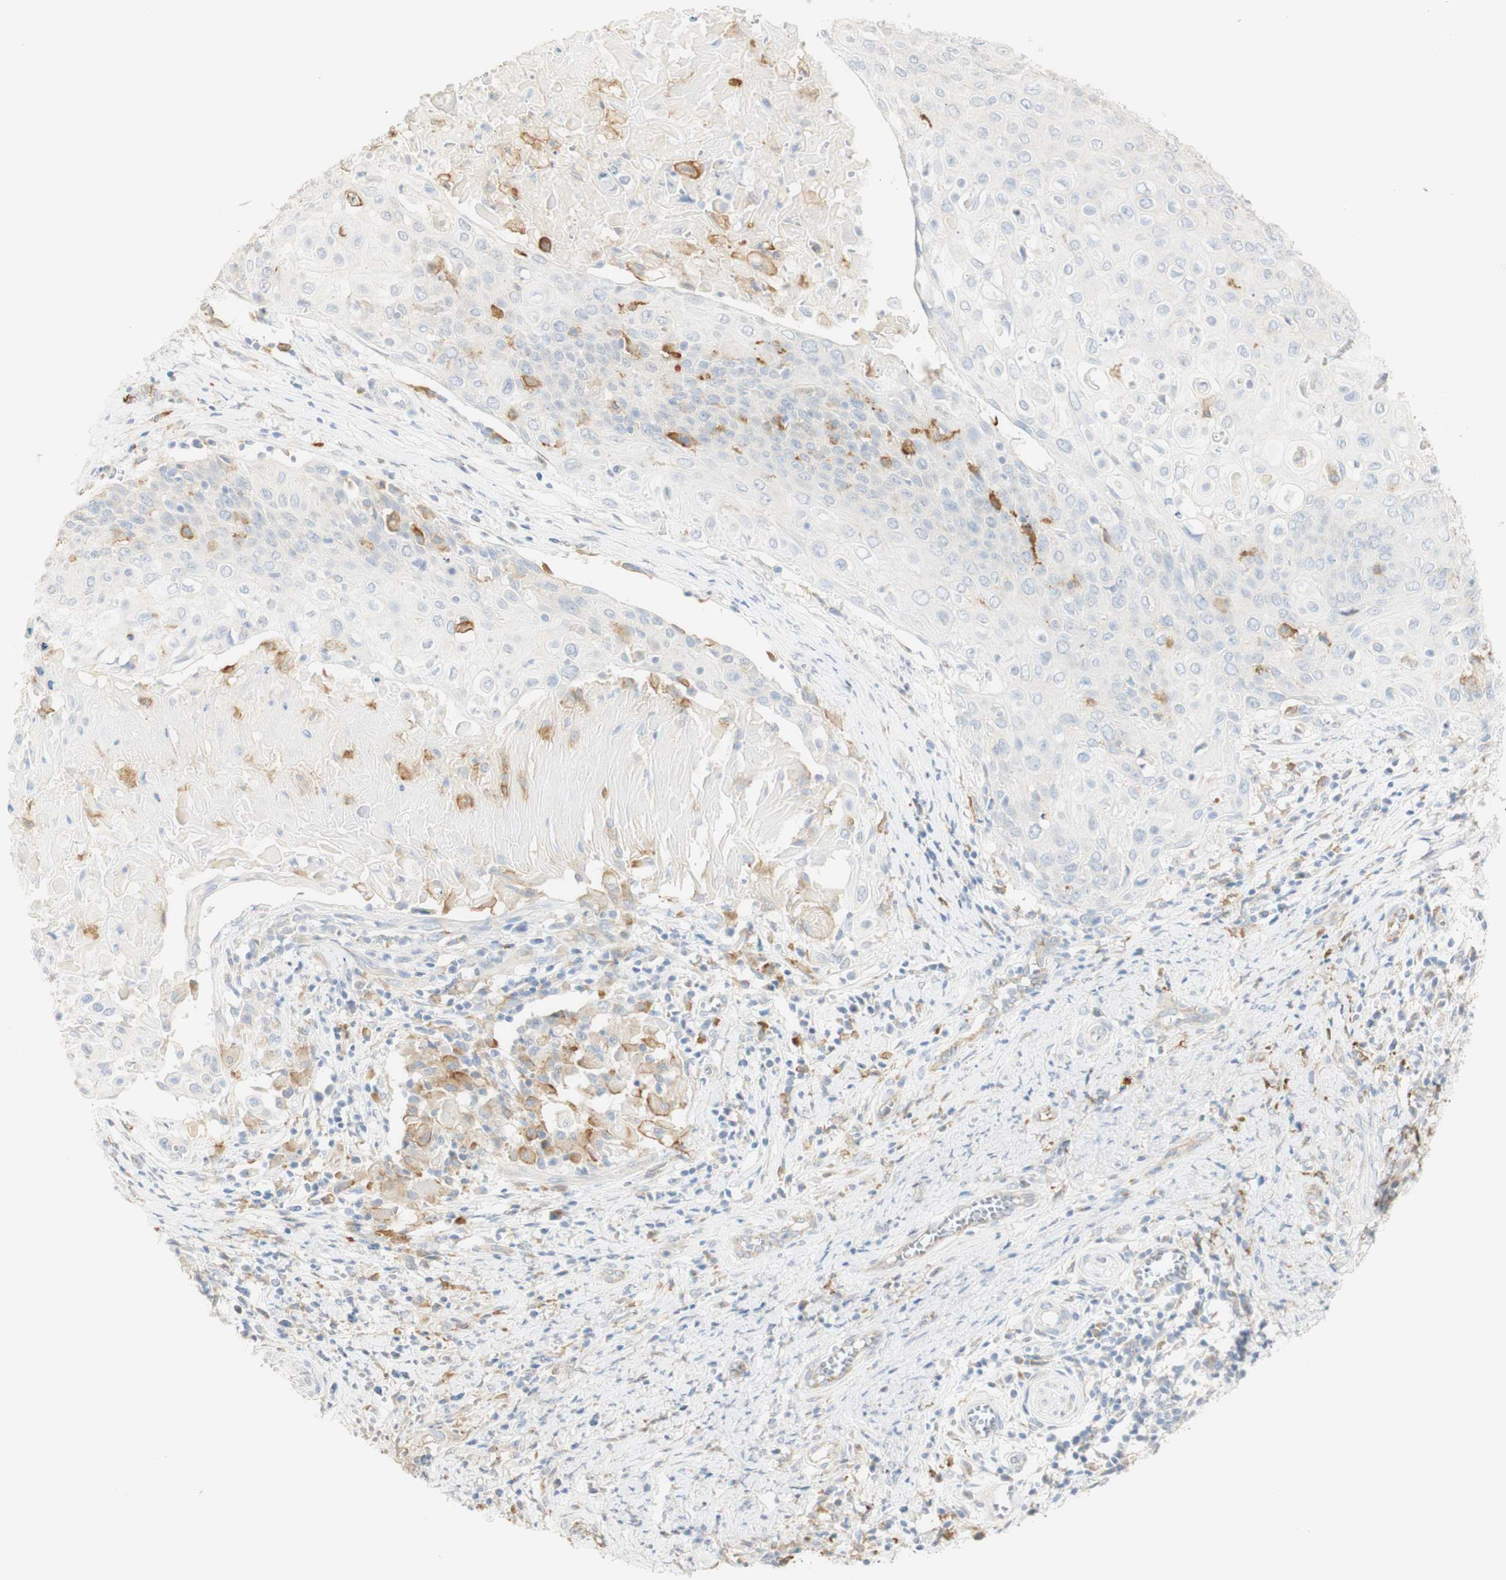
{"staining": {"intensity": "negative", "quantity": "none", "location": "none"}, "tissue": "cervical cancer", "cell_type": "Tumor cells", "image_type": "cancer", "snomed": [{"axis": "morphology", "description": "Squamous cell carcinoma, NOS"}, {"axis": "topography", "description": "Cervix"}], "caption": "Immunohistochemistry (IHC) image of neoplastic tissue: cervical squamous cell carcinoma stained with DAB exhibits no significant protein staining in tumor cells. (DAB immunohistochemistry visualized using brightfield microscopy, high magnification).", "gene": "FCGRT", "patient": {"sex": "female", "age": 39}}